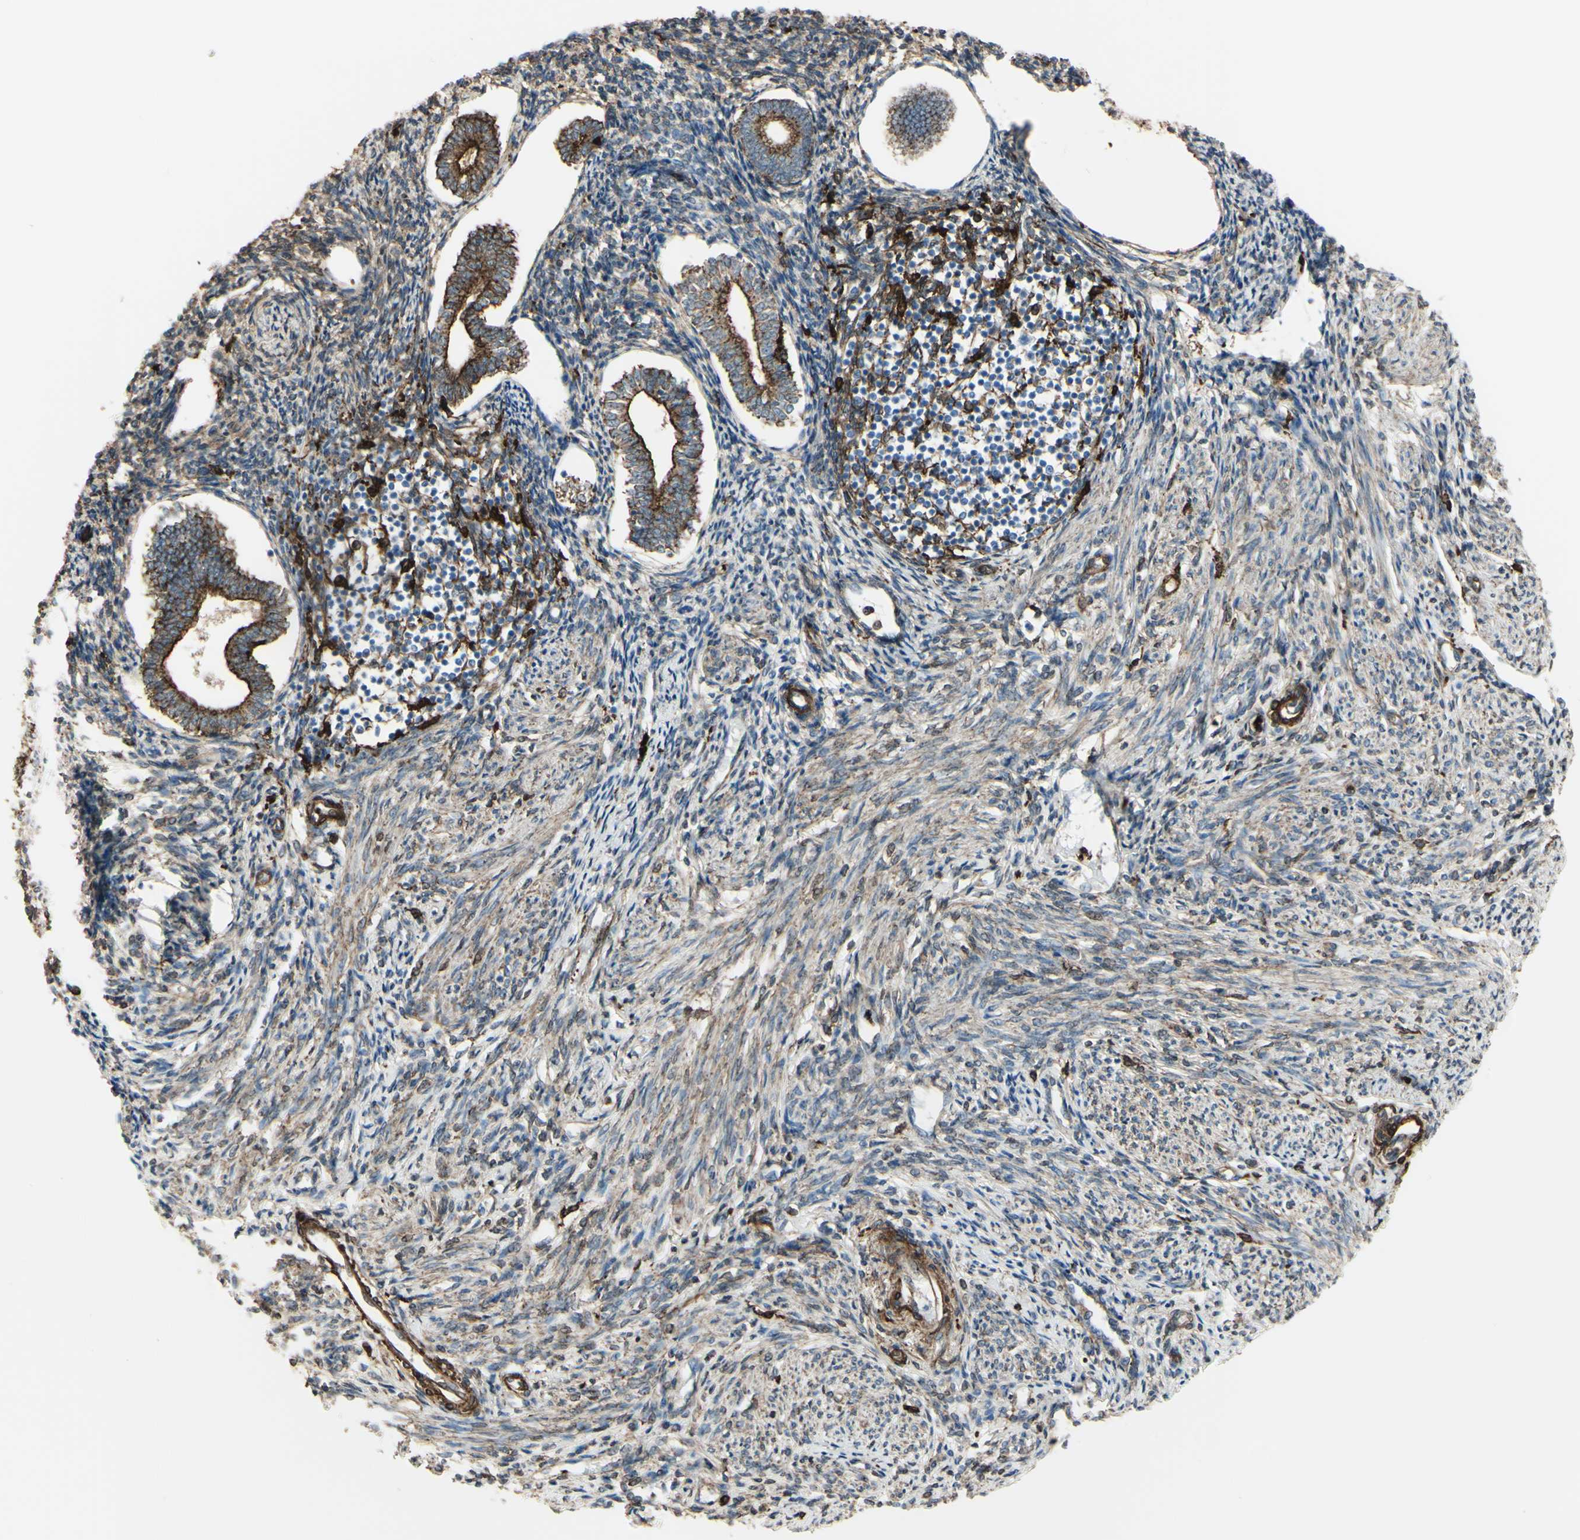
{"staining": {"intensity": "weak", "quantity": "25%-75%", "location": "cytoplasmic/membranous"}, "tissue": "endometrium", "cell_type": "Cells in endometrial stroma", "image_type": "normal", "snomed": [{"axis": "morphology", "description": "Normal tissue, NOS"}, {"axis": "topography", "description": "Endometrium"}], "caption": "Weak cytoplasmic/membranous positivity for a protein is identified in approximately 25%-75% of cells in endometrial stroma of unremarkable endometrium using immunohistochemistry.", "gene": "GSN", "patient": {"sex": "female", "age": 71}}